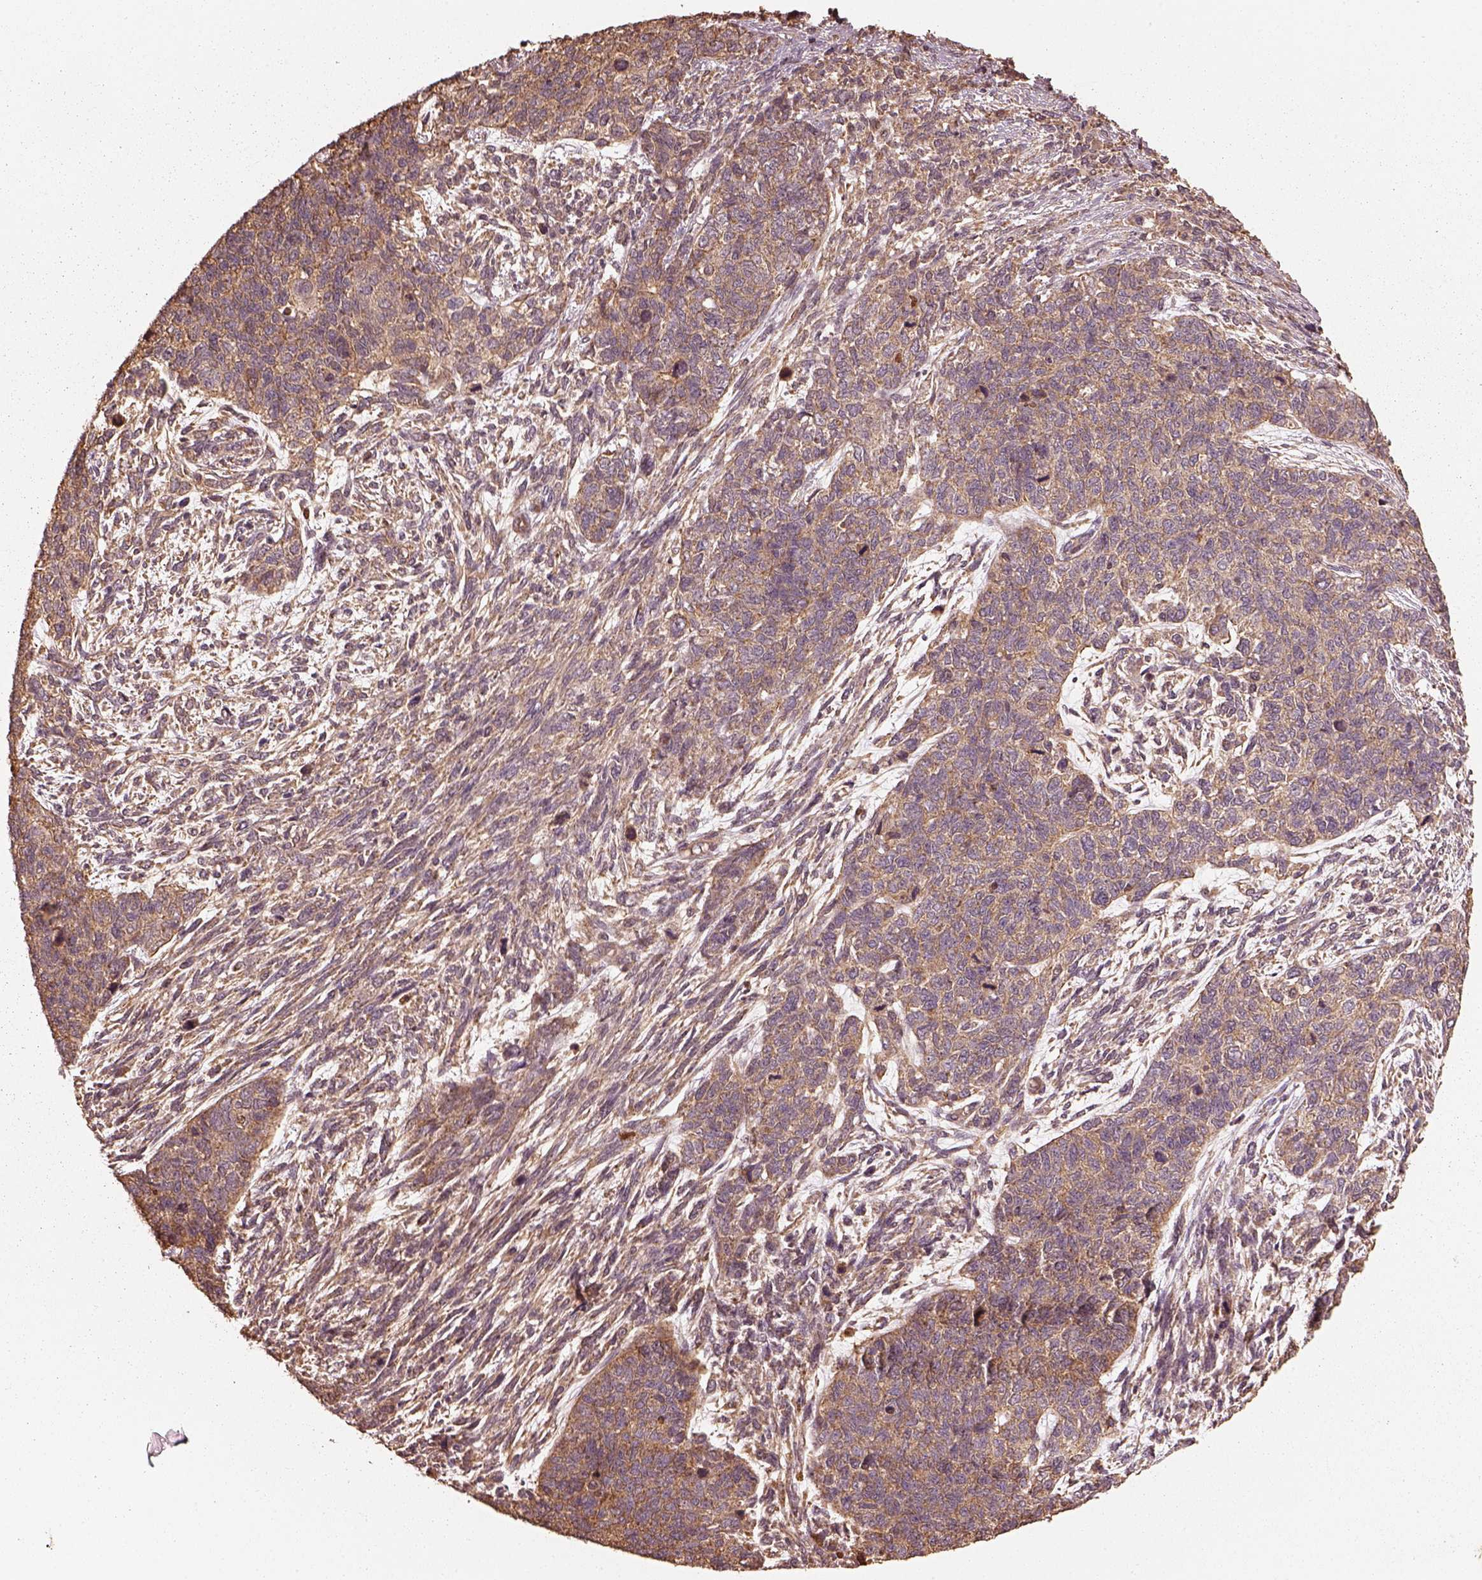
{"staining": {"intensity": "moderate", "quantity": ">75%", "location": "cytoplasmic/membranous"}, "tissue": "cervical cancer", "cell_type": "Tumor cells", "image_type": "cancer", "snomed": [{"axis": "morphology", "description": "Squamous cell carcinoma, NOS"}, {"axis": "topography", "description": "Cervix"}], "caption": "An image showing moderate cytoplasmic/membranous staining in approximately >75% of tumor cells in cervical cancer (squamous cell carcinoma), as visualized by brown immunohistochemical staining.", "gene": "METTL4", "patient": {"sex": "female", "age": 63}}